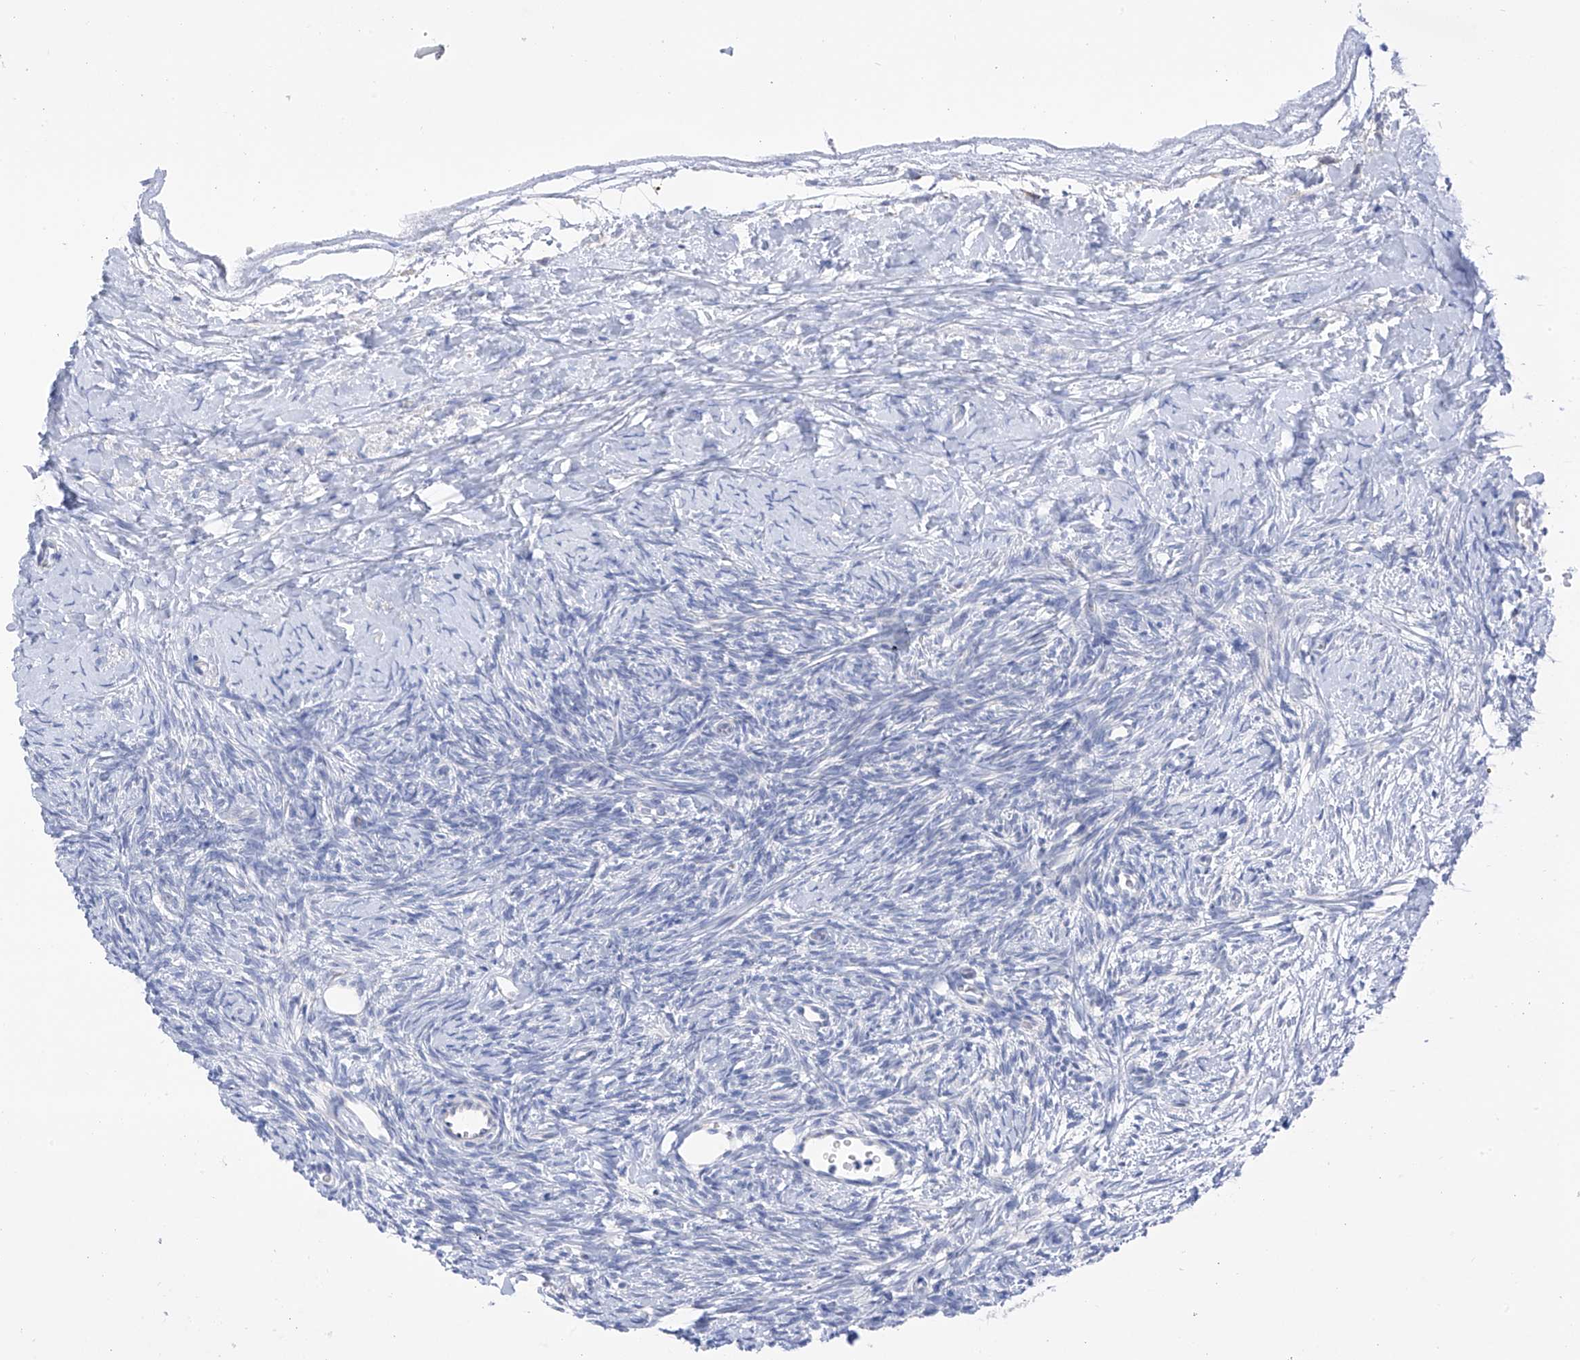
{"staining": {"intensity": "negative", "quantity": "none", "location": "none"}, "tissue": "ovary", "cell_type": "Ovarian stroma cells", "image_type": "normal", "snomed": [{"axis": "morphology", "description": "Normal tissue, NOS"}, {"axis": "morphology", "description": "Developmental malformation"}, {"axis": "topography", "description": "Ovary"}], "caption": "This is an IHC histopathology image of unremarkable ovary. There is no positivity in ovarian stroma cells.", "gene": "PIK3C2B", "patient": {"sex": "female", "age": 39}}